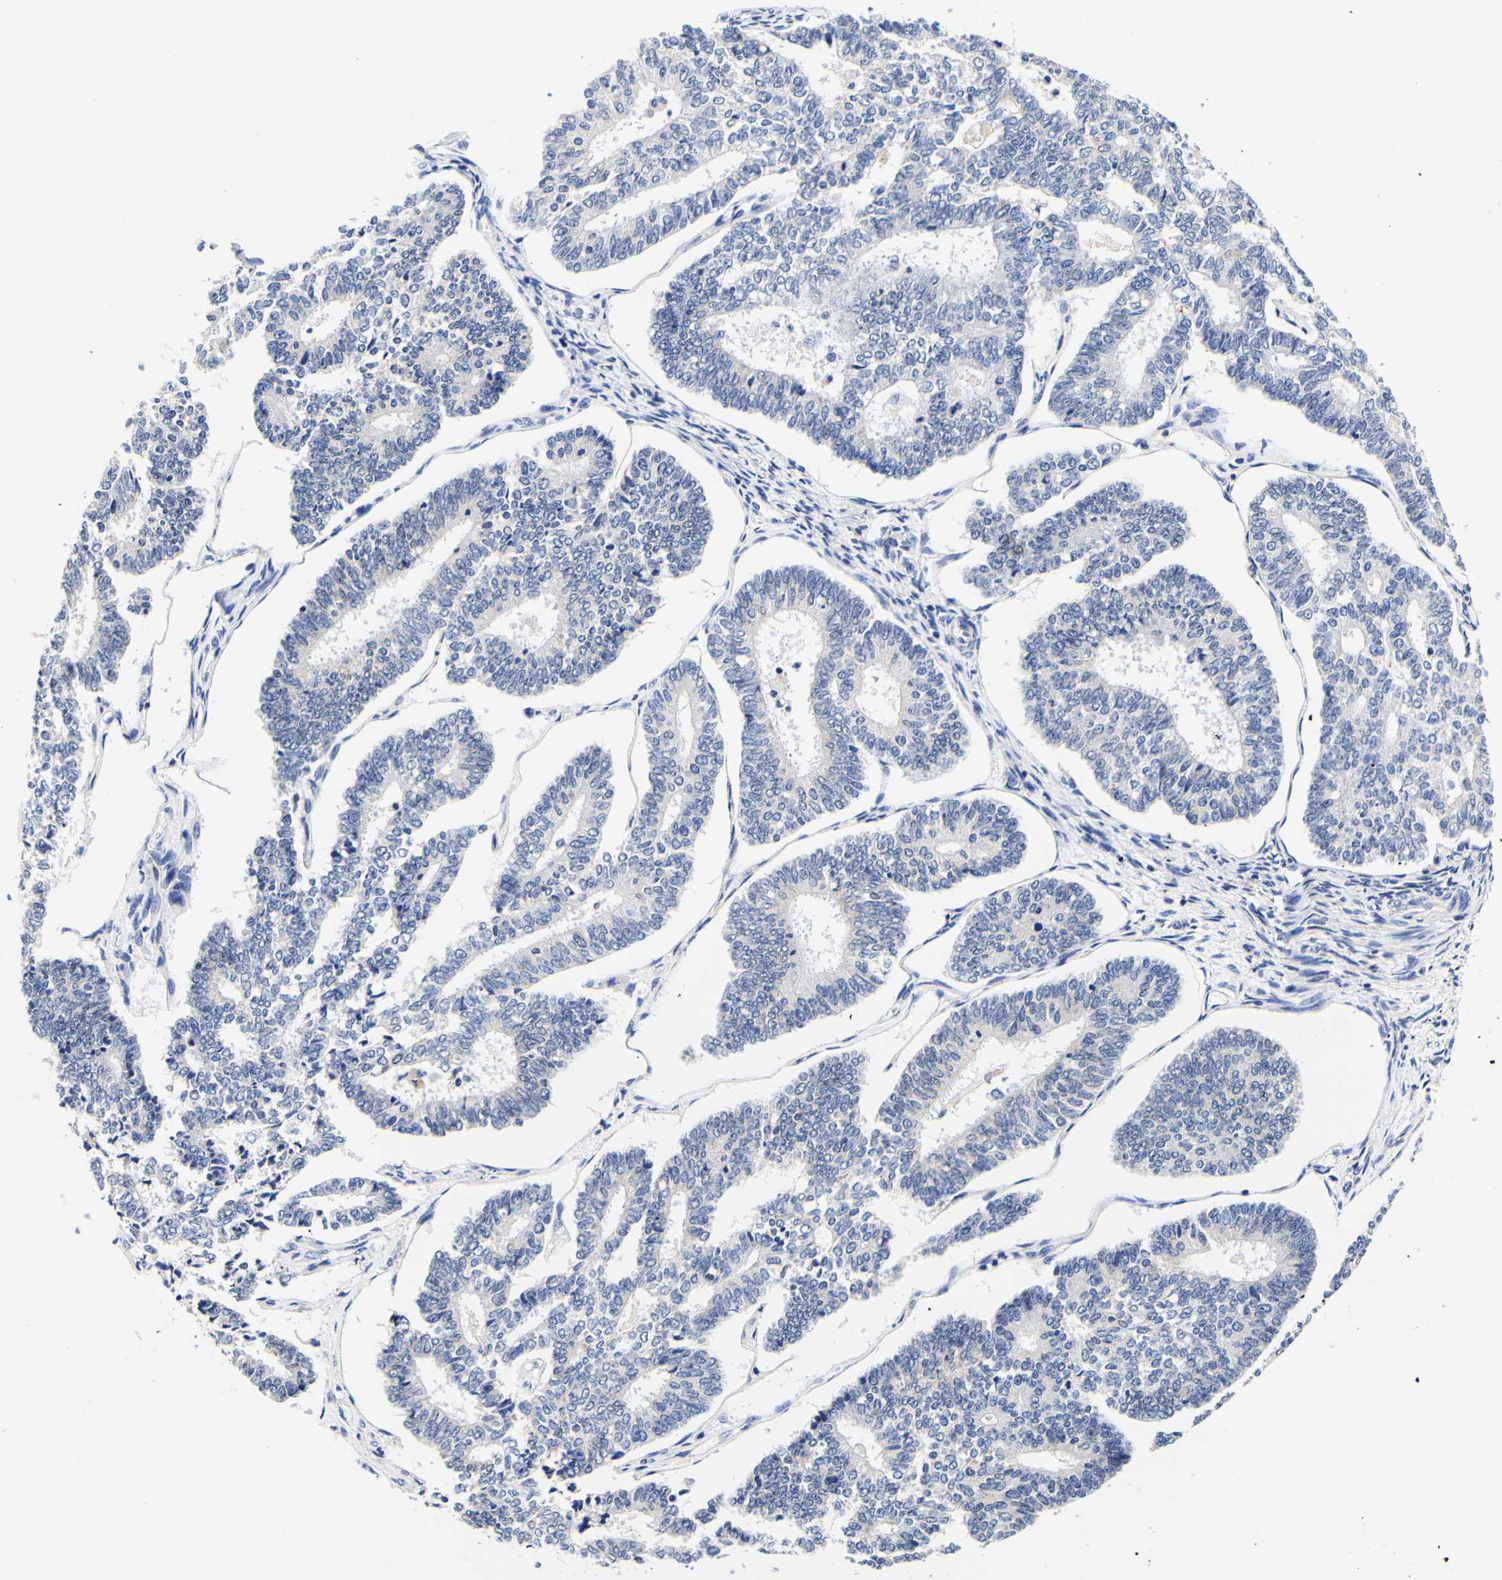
{"staining": {"intensity": "negative", "quantity": "none", "location": "none"}, "tissue": "endometrial cancer", "cell_type": "Tumor cells", "image_type": "cancer", "snomed": [{"axis": "morphology", "description": "Adenocarcinoma, NOS"}, {"axis": "topography", "description": "Endometrium"}], "caption": "Adenocarcinoma (endometrial) was stained to show a protein in brown. There is no significant staining in tumor cells.", "gene": "CAMK4", "patient": {"sex": "female", "age": 70}}